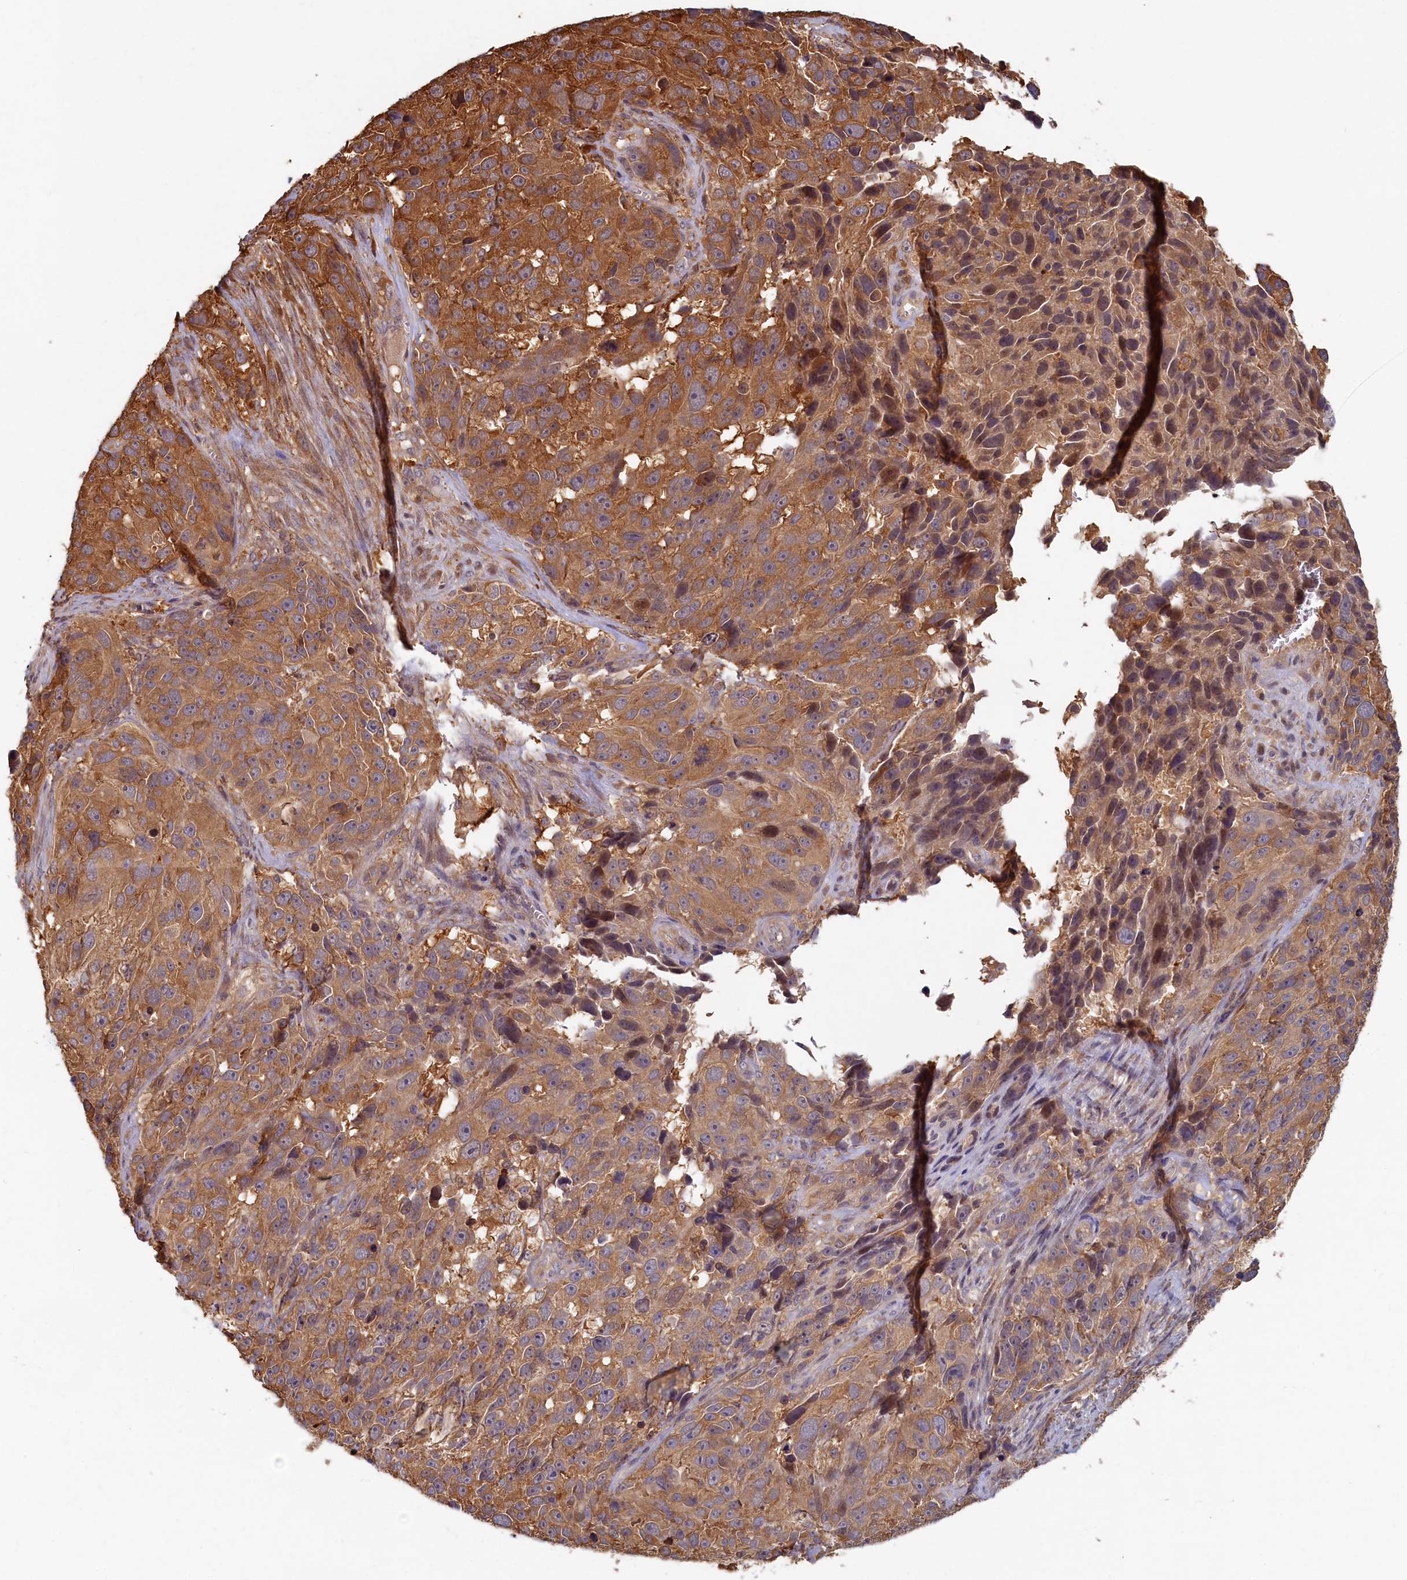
{"staining": {"intensity": "moderate", "quantity": ">75%", "location": "cytoplasmic/membranous"}, "tissue": "melanoma", "cell_type": "Tumor cells", "image_type": "cancer", "snomed": [{"axis": "morphology", "description": "Malignant melanoma, NOS"}, {"axis": "topography", "description": "Skin"}], "caption": "Moderate cytoplasmic/membranous expression for a protein is present in approximately >75% of tumor cells of malignant melanoma using IHC.", "gene": "TIMM8B", "patient": {"sex": "male", "age": 84}}